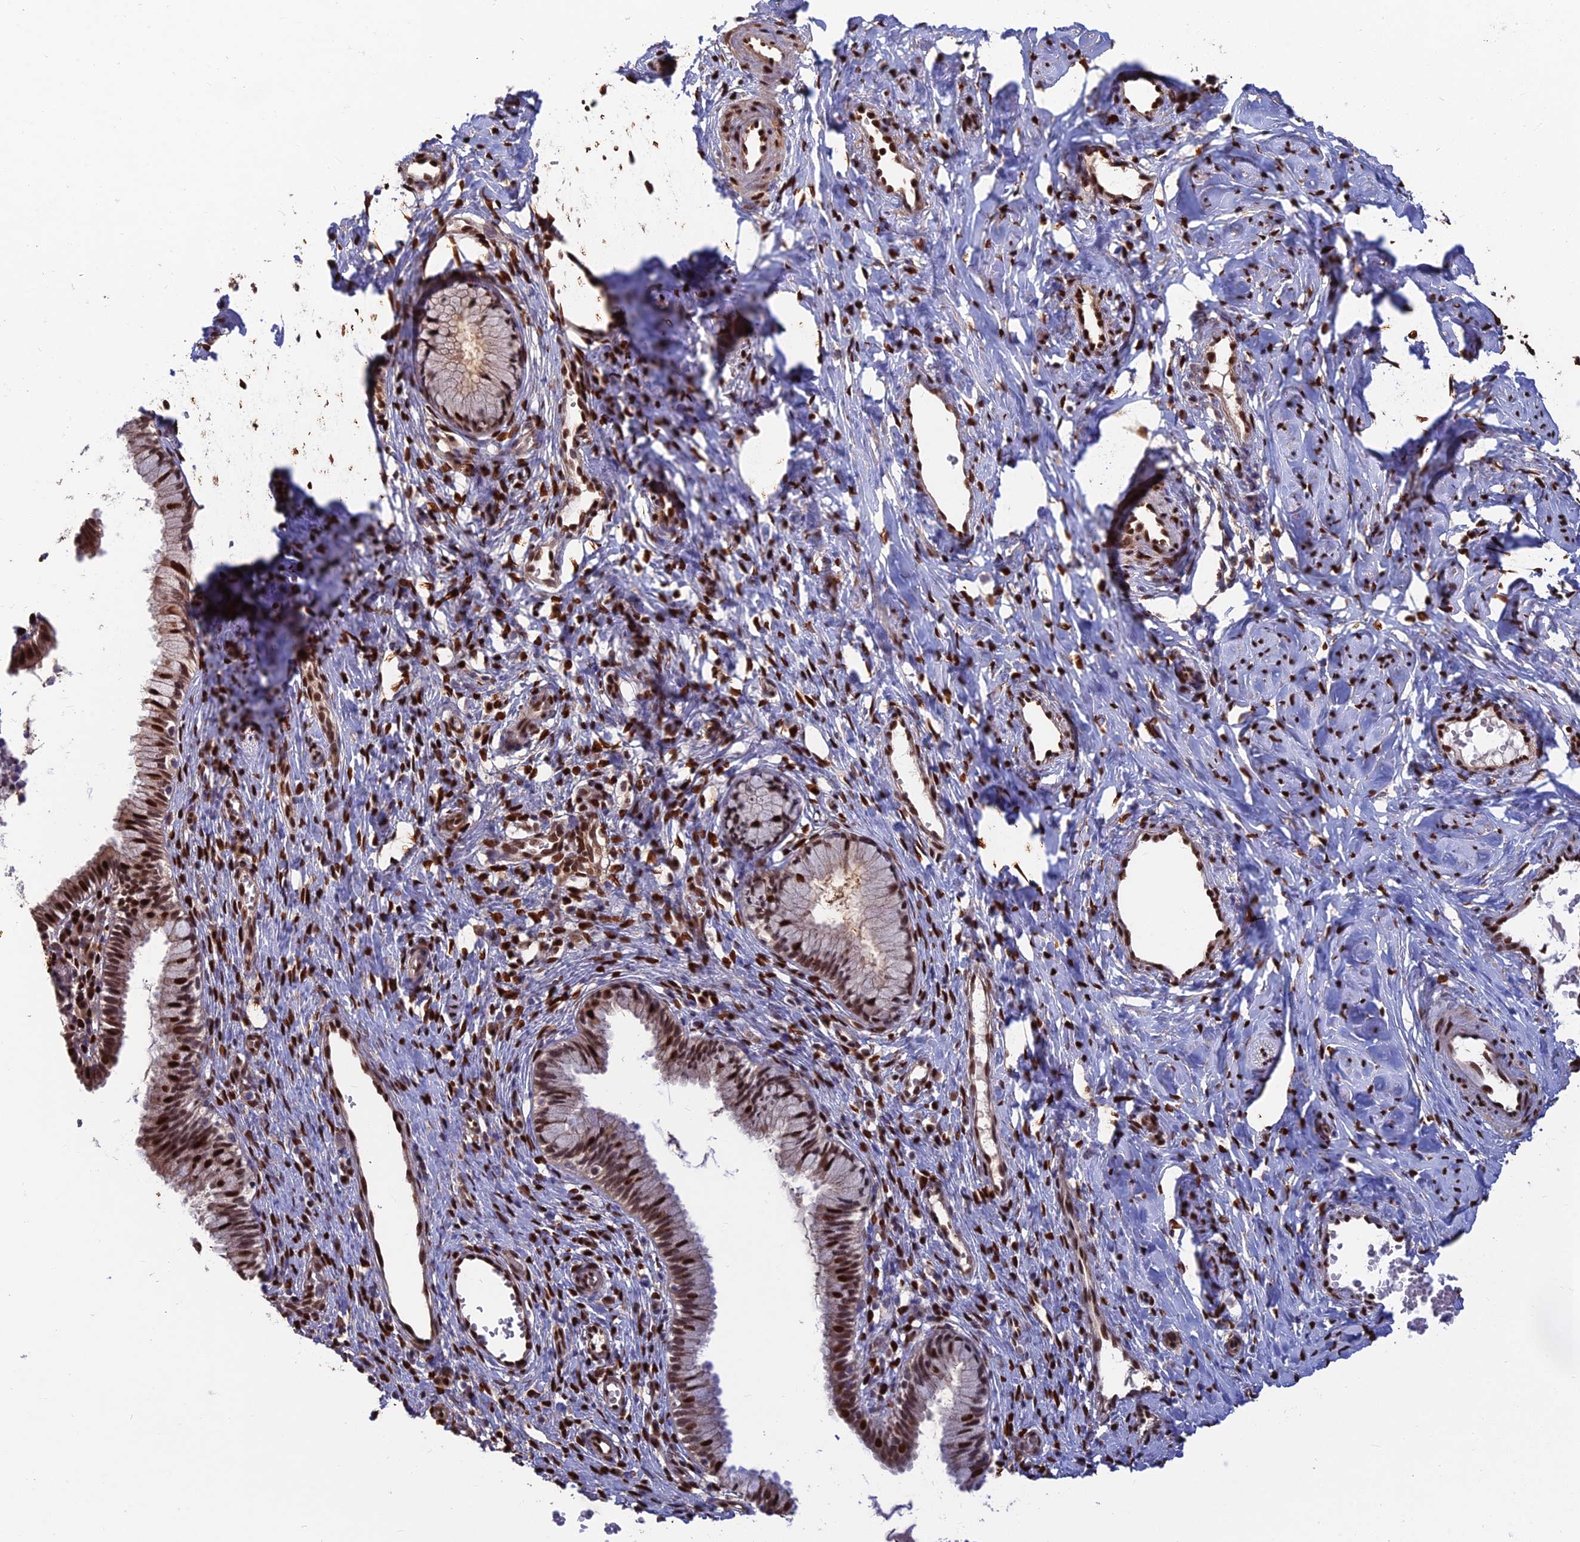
{"staining": {"intensity": "strong", "quantity": "25%-75%", "location": "cytoplasmic/membranous,nuclear"}, "tissue": "cervix", "cell_type": "Glandular cells", "image_type": "normal", "snomed": [{"axis": "morphology", "description": "Normal tissue, NOS"}, {"axis": "topography", "description": "Cervix"}], "caption": "This micrograph exhibits immunohistochemistry staining of normal cervix, with high strong cytoplasmic/membranous,nuclear expression in approximately 25%-75% of glandular cells.", "gene": "DNPEP", "patient": {"sex": "female", "age": 27}}